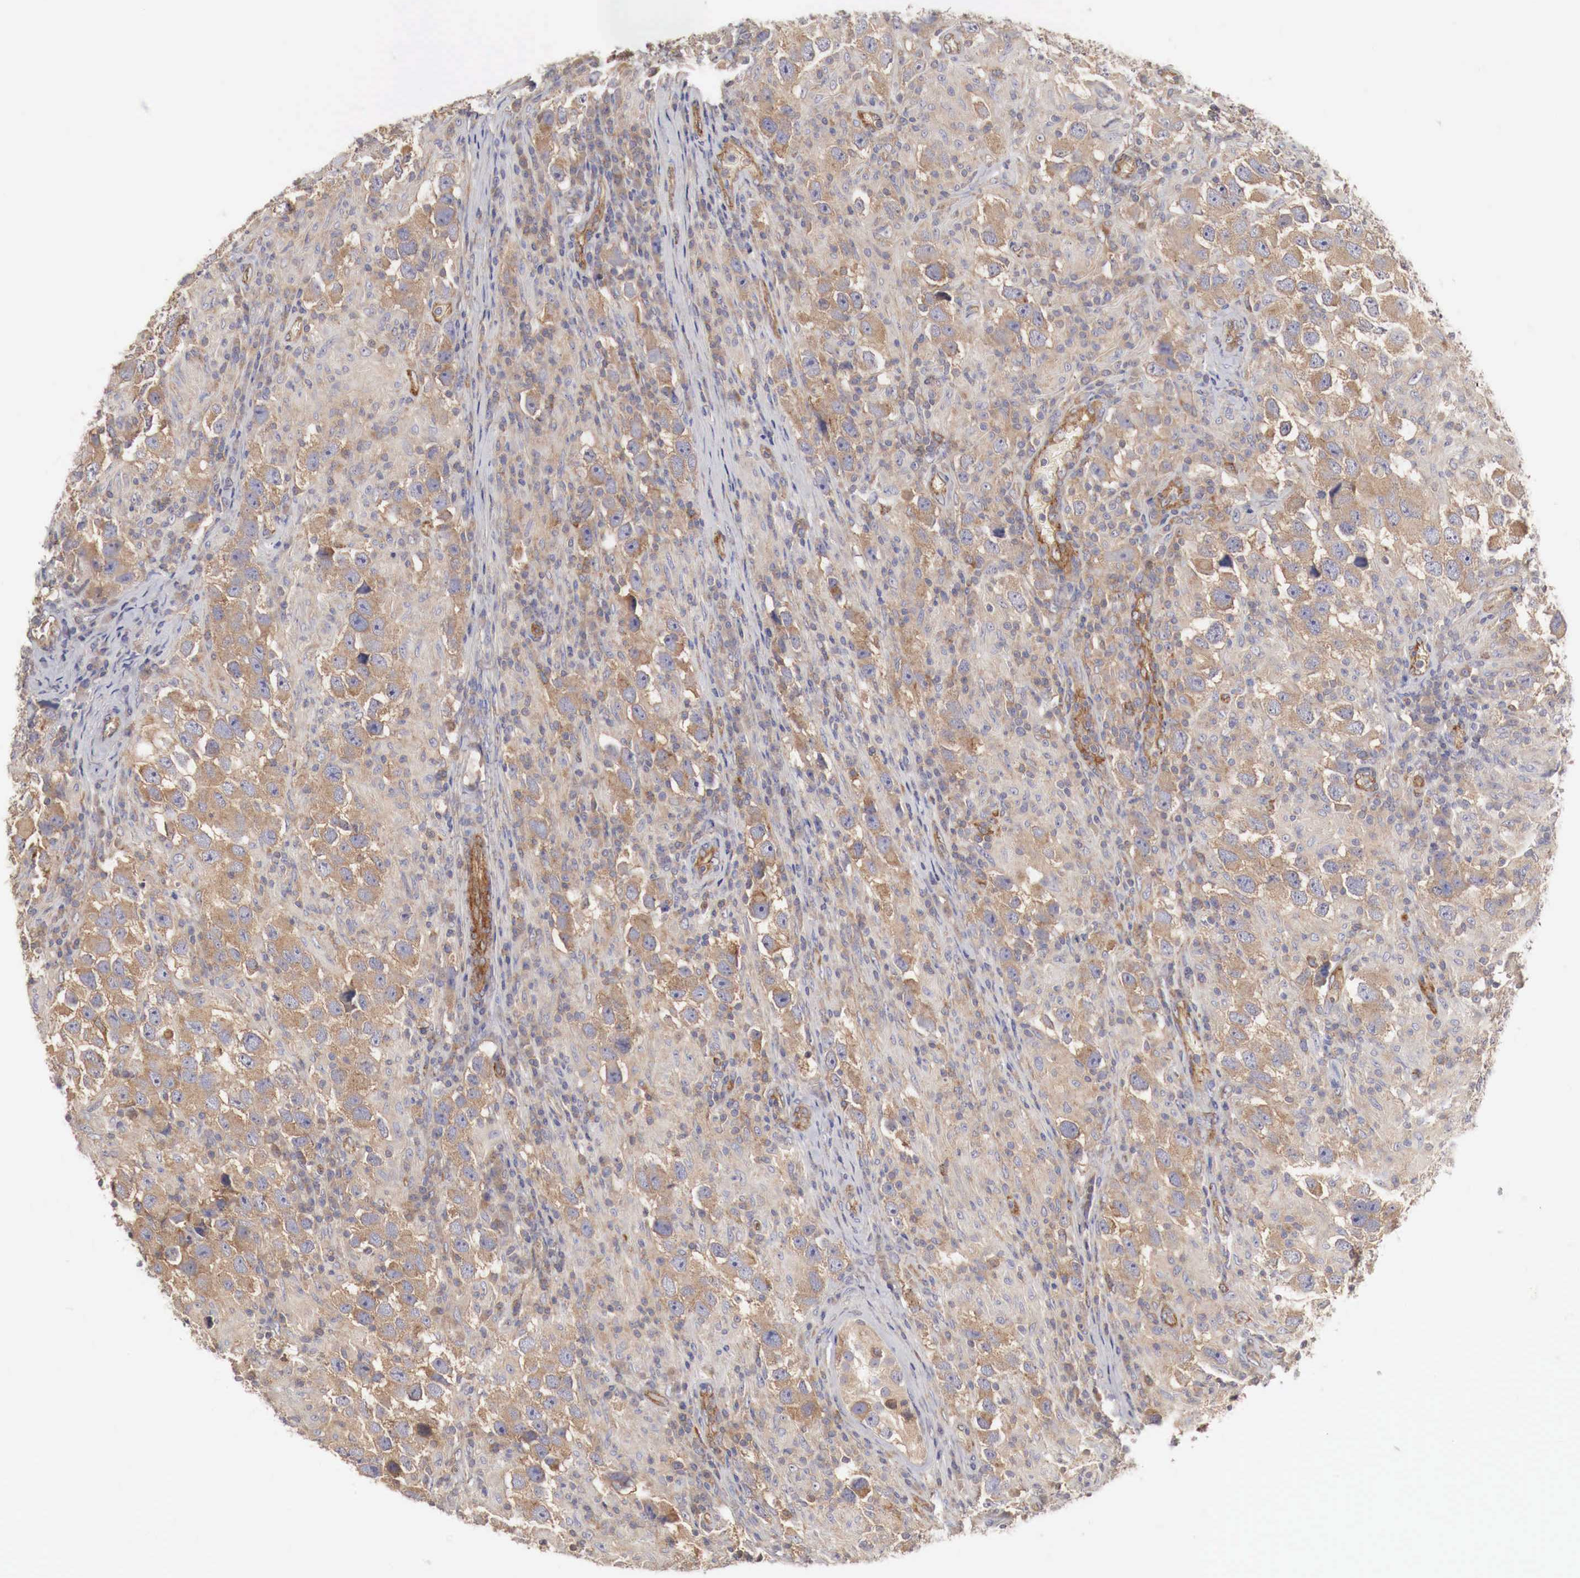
{"staining": {"intensity": "moderate", "quantity": ">75%", "location": "cytoplasmic/membranous"}, "tissue": "testis cancer", "cell_type": "Tumor cells", "image_type": "cancer", "snomed": [{"axis": "morphology", "description": "Carcinoma, Embryonal, NOS"}, {"axis": "topography", "description": "Testis"}], "caption": "Protein positivity by immunohistochemistry shows moderate cytoplasmic/membranous staining in about >75% of tumor cells in testis cancer (embryonal carcinoma). The protein of interest is stained brown, and the nuclei are stained in blue (DAB IHC with brightfield microscopy, high magnification).", "gene": "ARMCX4", "patient": {"sex": "male", "age": 21}}